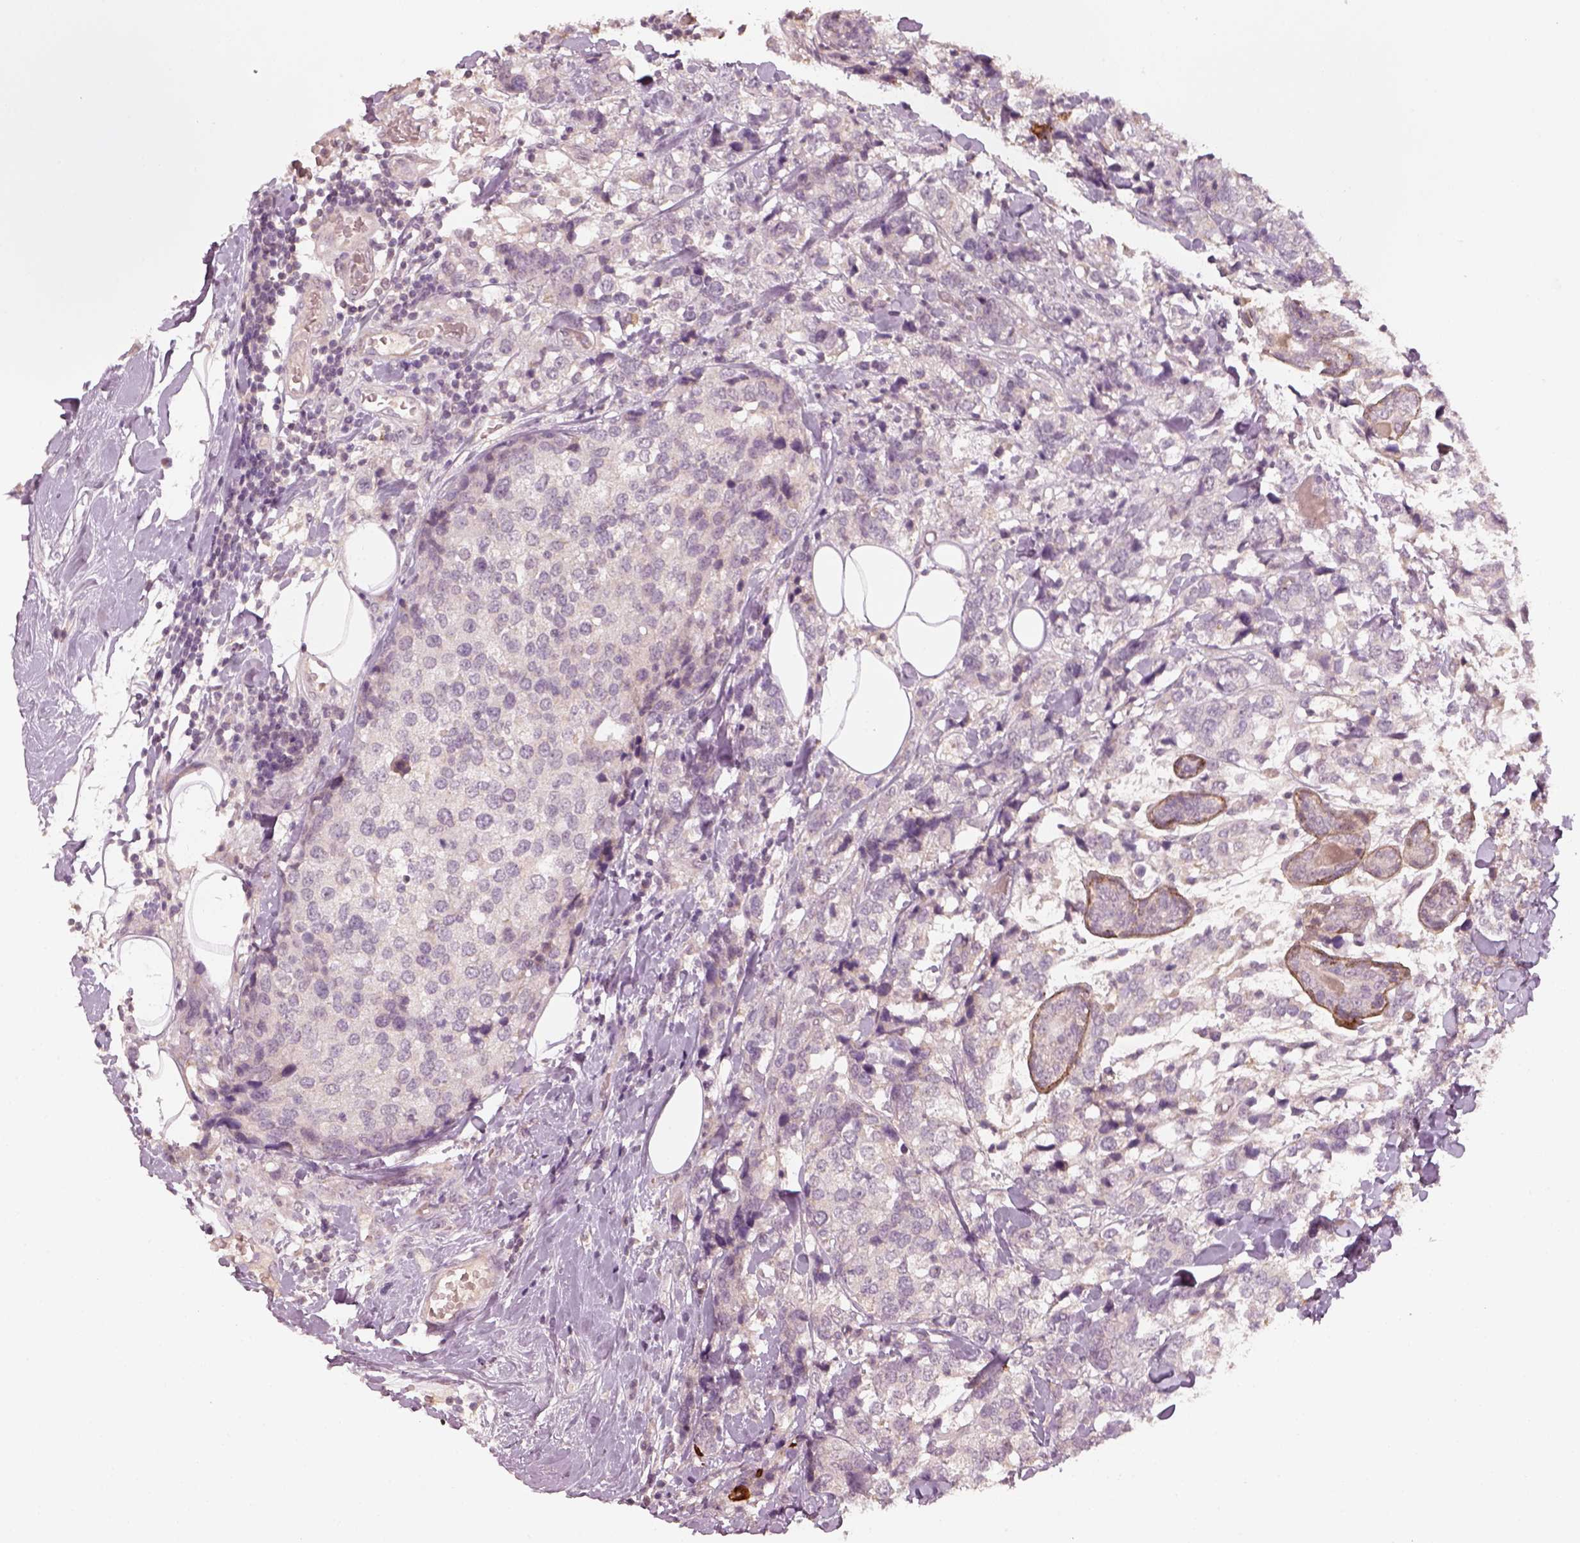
{"staining": {"intensity": "weak", "quantity": "<25%", "location": "cytoplasmic/membranous"}, "tissue": "breast cancer", "cell_type": "Tumor cells", "image_type": "cancer", "snomed": [{"axis": "morphology", "description": "Lobular carcinoma"}, {"axis": "topography", "description": "Breast"}], "caption": "A micrograph of human breast cancer is negative for staining in tumor cells.", "gene": "LAMC2", "patient": {"sex": "female", "age": 59}}